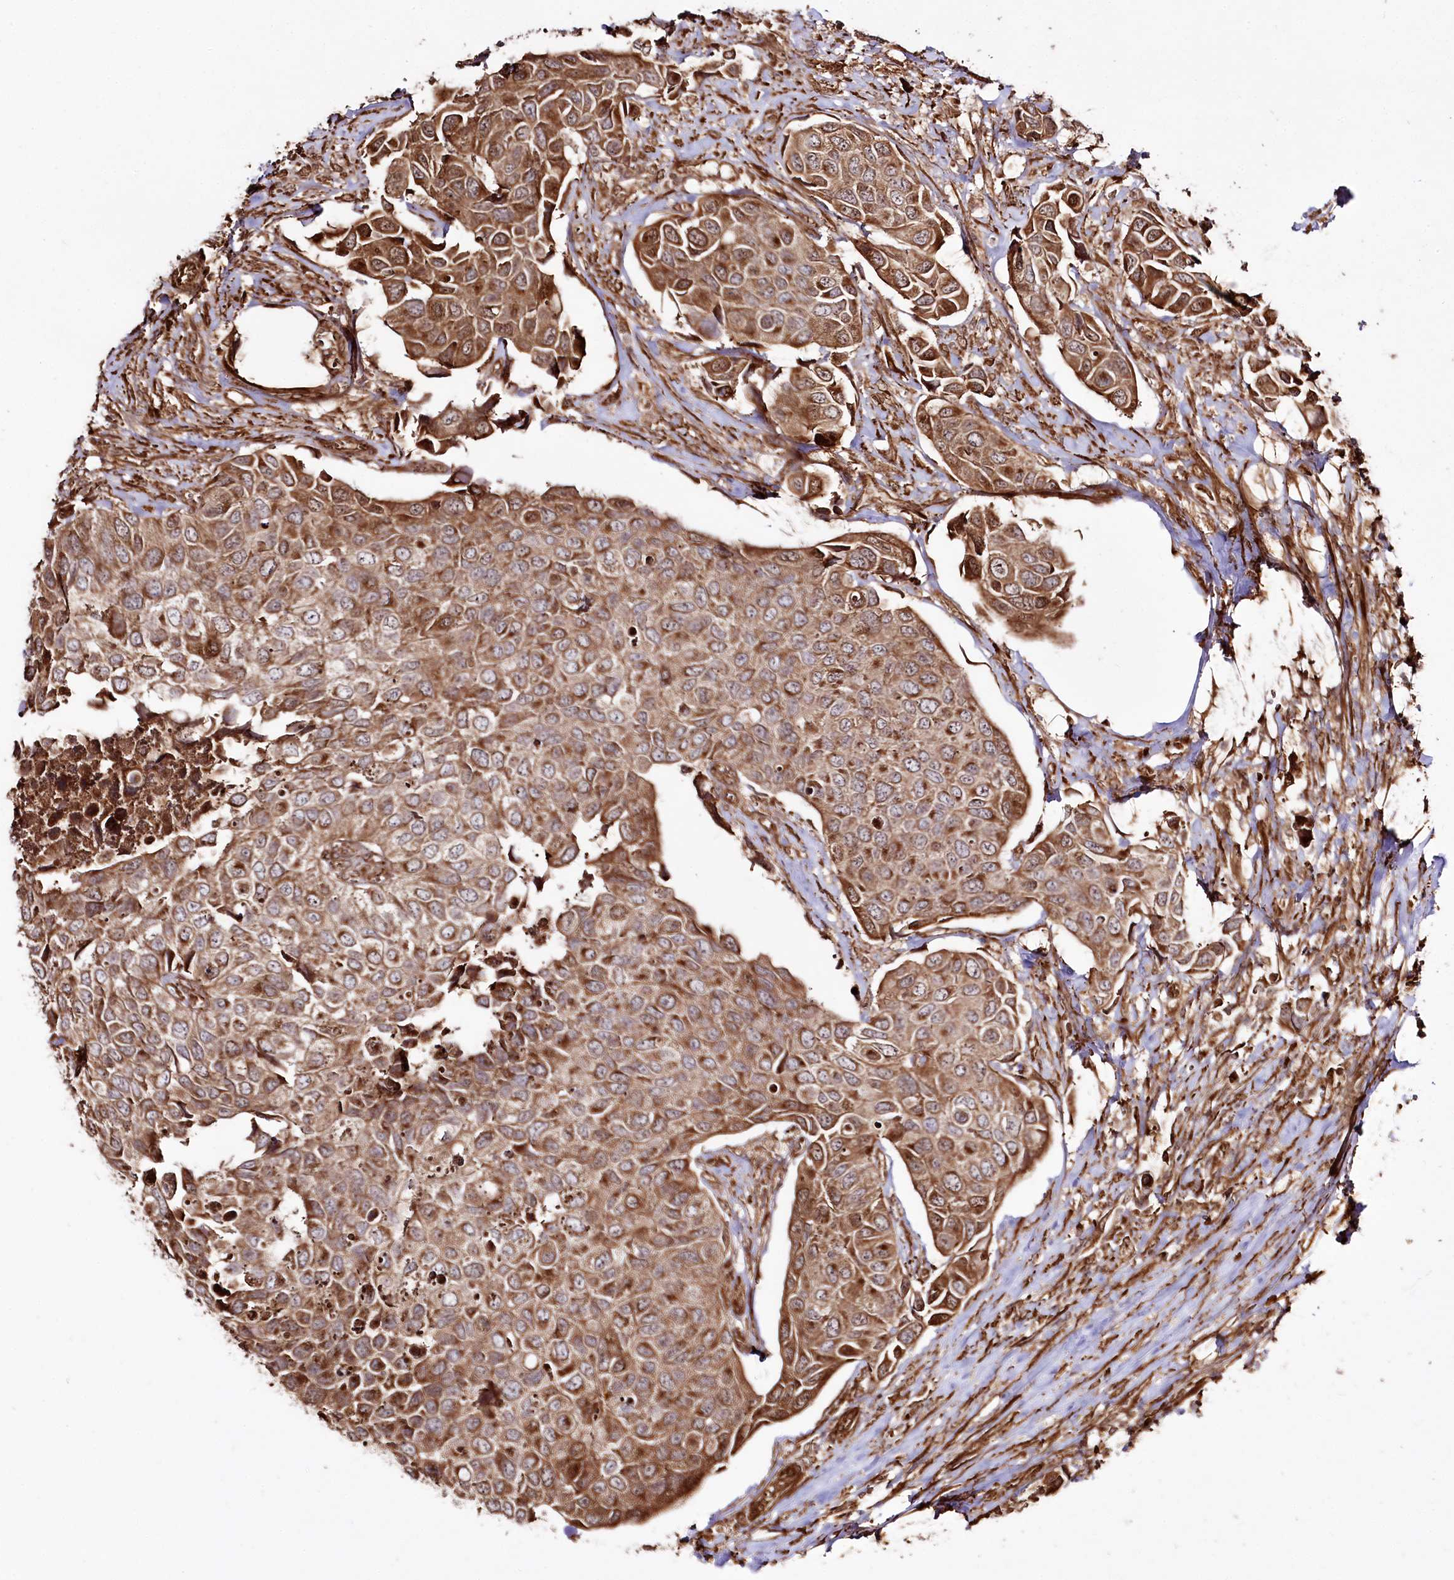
{"staining": {"intensity": "moderate", "quantity": ">75%", "location": "cytoplasmic/membranous"}, "tissue": "urothelial cancer", "cell_type": "Tumor cells", "image_type": "cancer", "snomed": [{"axis": "morphology", "description": "Urothelial carcinoma, High grade"}, {"axis": "topography", "description": "Urinary bladder"}], "caption": "A high-resolution histopathology image shows immunohistochemistry staining of high-grade urothelial carcinoma, which shows moderate cytoplasmic/membranous expression in about >75% of tumor cells. Using DAB (brown) and hematoxylin (blue) stains, captured at high magnification using brightfield microscopy.", "gene": "REXO2", "patient": {"sex": "male", "age": 74}}